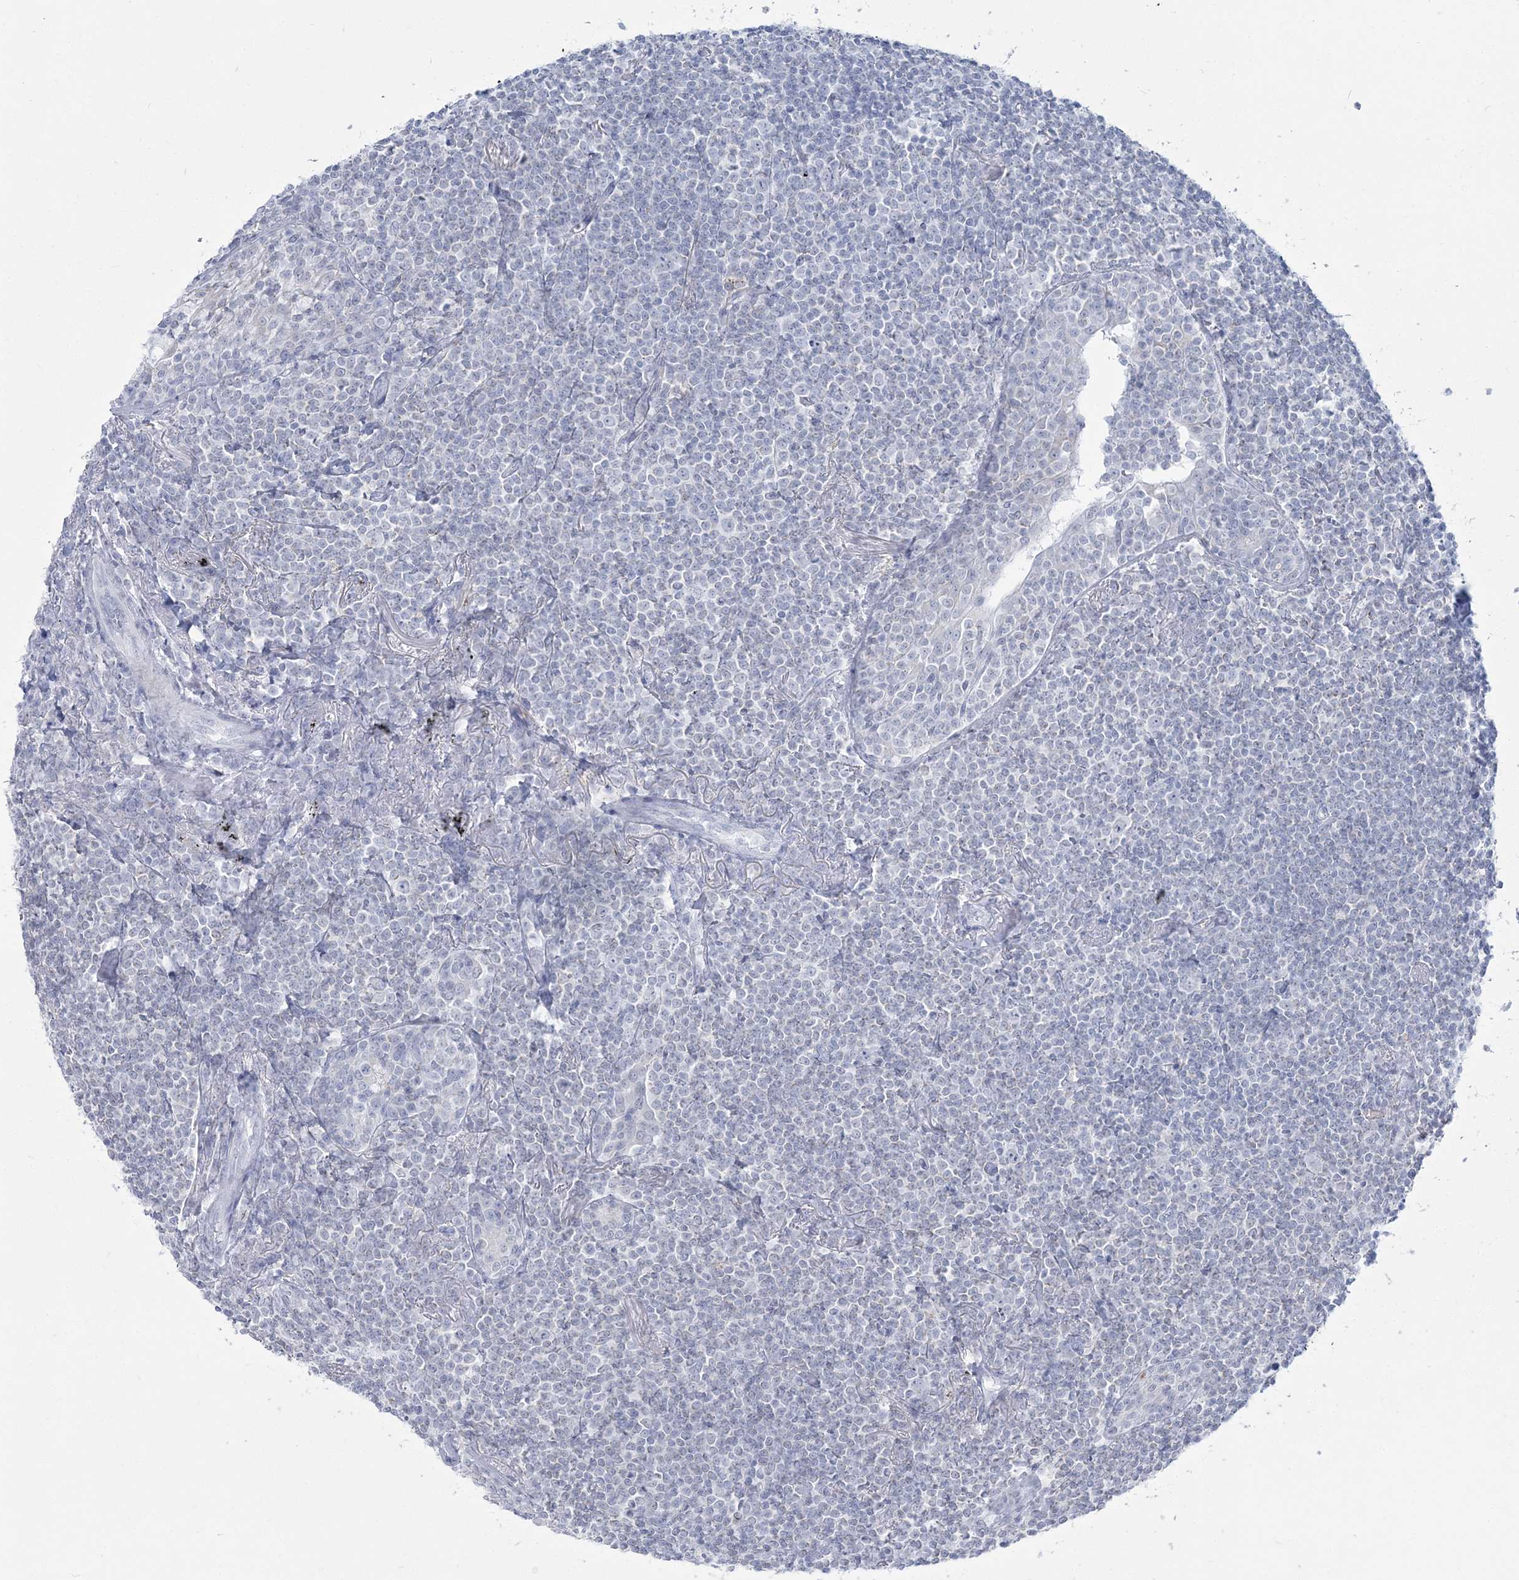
{"staining": {"intensity": "negative", "quantity": "none", "location": "none"}, "tissue": "lymphoma", "cell_type": "Tumor cells", "image_type": "cancer", "snomed": [{"axis": "morphology", "description": "Malignant lymphoma, non-Hodgkin's type, Low grade"}, {"axis": "topography", "description": "Lung"}], "caption": "DAB (3,3'-diaminobenzidine) immunohistochemical staining of human lymphoma demonstrates no significant staining in tumor cells. (Stains: DAB (3,3'-diaminobenzidine) immunohistochemistry with hematoxylin counter stain, Microscopy: brightfield microscopy at high magnification).", "gene": "ZNF843", "patient": {"sex": "female", "age": 71}}